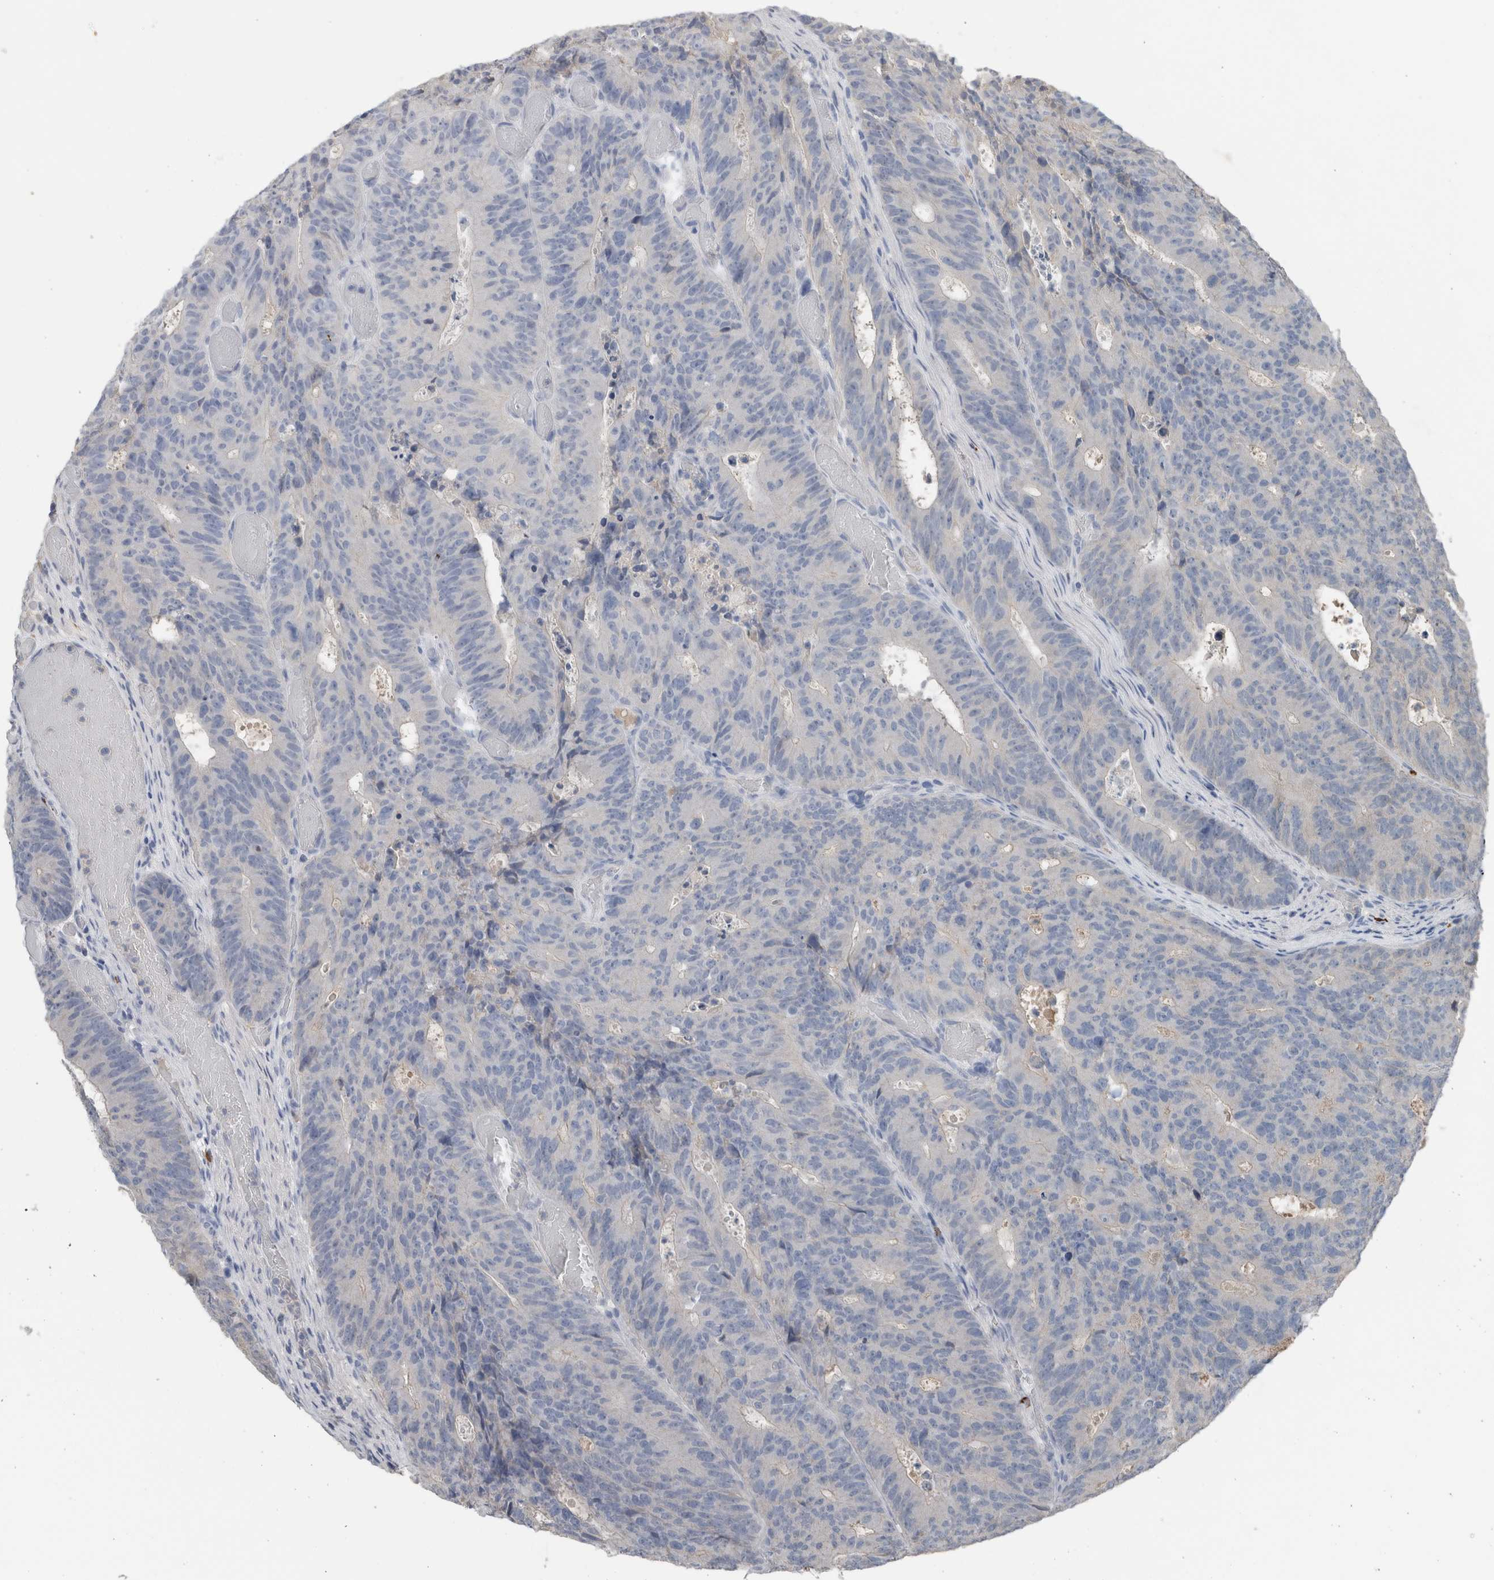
{"staining": {"intensity": "negative", "quantity": "none", "location": "none"}, "tissue": "colorectal cancer", "cell_type": "Tumor cells", "image_type": "cancer", "snomed": [{"axis": "morphology", "description": "Adenocarcinoma, NOS"}, {"axis": "topography", "description": "Colon"}], "caption": "A micrograph of colorectal cancer (adenocarcinoma) stained for a protein shows no brown staining in tumor cells.", "gene": "CRNN", "patient": {"sex": "male", "age": 87}}